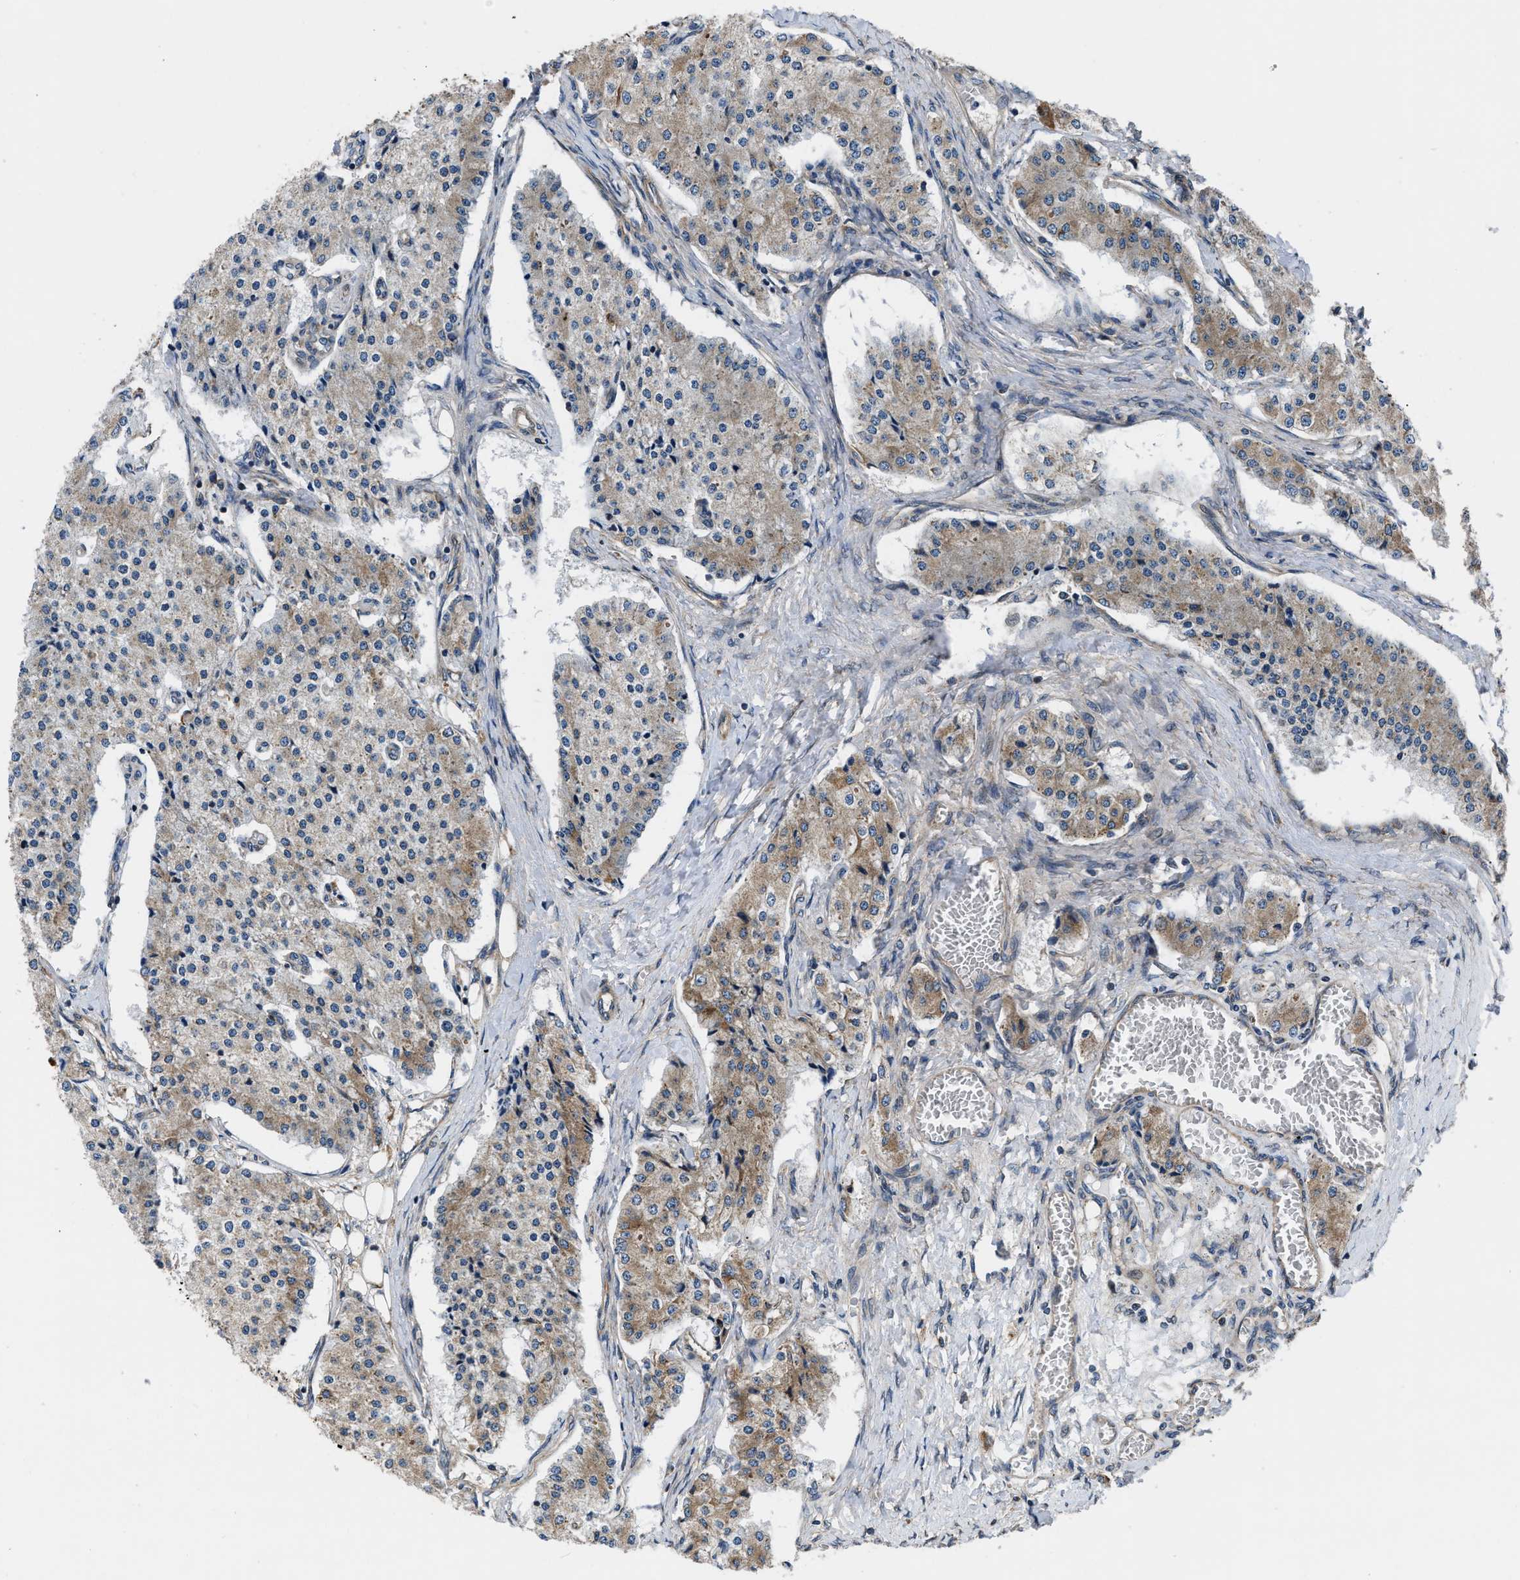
{"staining": {"intensity": "moderate", "quantity": ">75%", "location": "cytoplasmic/membranous"}, "tissue": "carcinoid", "cell_type": "Tumor cells", "image_type": "cancer", "snomed": [{"axis": "morphology", "description": "Carcinoid, malignant, NOS"}, {"axis": "topography", "description": "Colon"}], "caption": "A photomicrograph of carcinoid (malignant) stained for a protein exhibits moderate cytoplasmic/membranous brown staining in tumor cells.", "gene": "CEP128", "patient": {"sex": "female", "age": 52}}